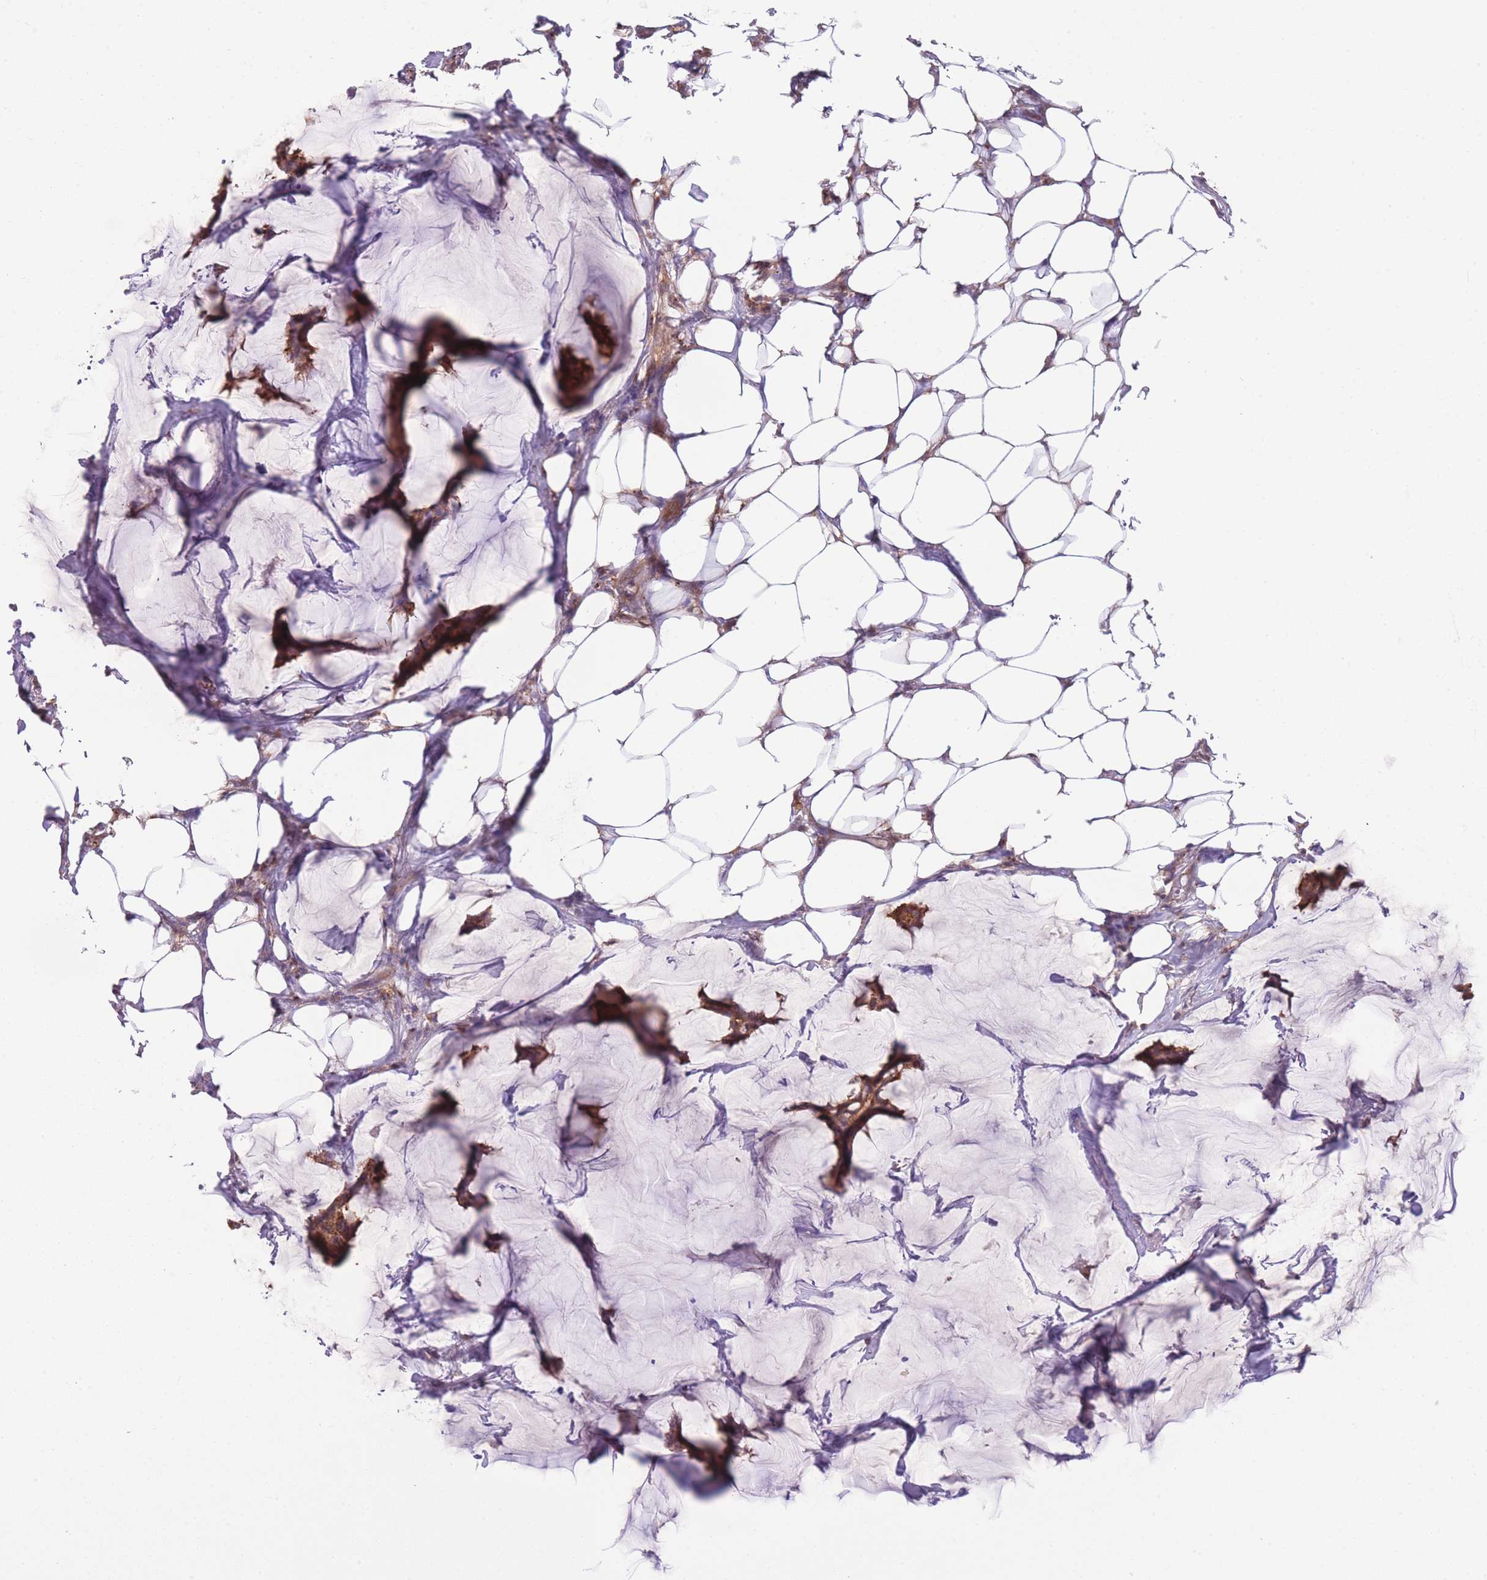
{"staining": {"intensity": "moderate", "quantity": ">75%", "location": "cytoplasmic/membranous"}, "tissue": "breast cancer", "cell_type": "Tumor cells", "image_type": "cancer", "snomed": [{"axis": "morphology", "description": "Duct carcinoma"}, {"axis": "topography", "description": "Breast"}], "caption": "Immunohistochemical staining of breast cancer (infiltrating ductal carcinoma) exhibits medium levels of moderate cytoplasmic/membranous protein staining in about >75% of tumor cells.", "gene": "CCT6B", "patient": {"sex": "female", "age": 93}}